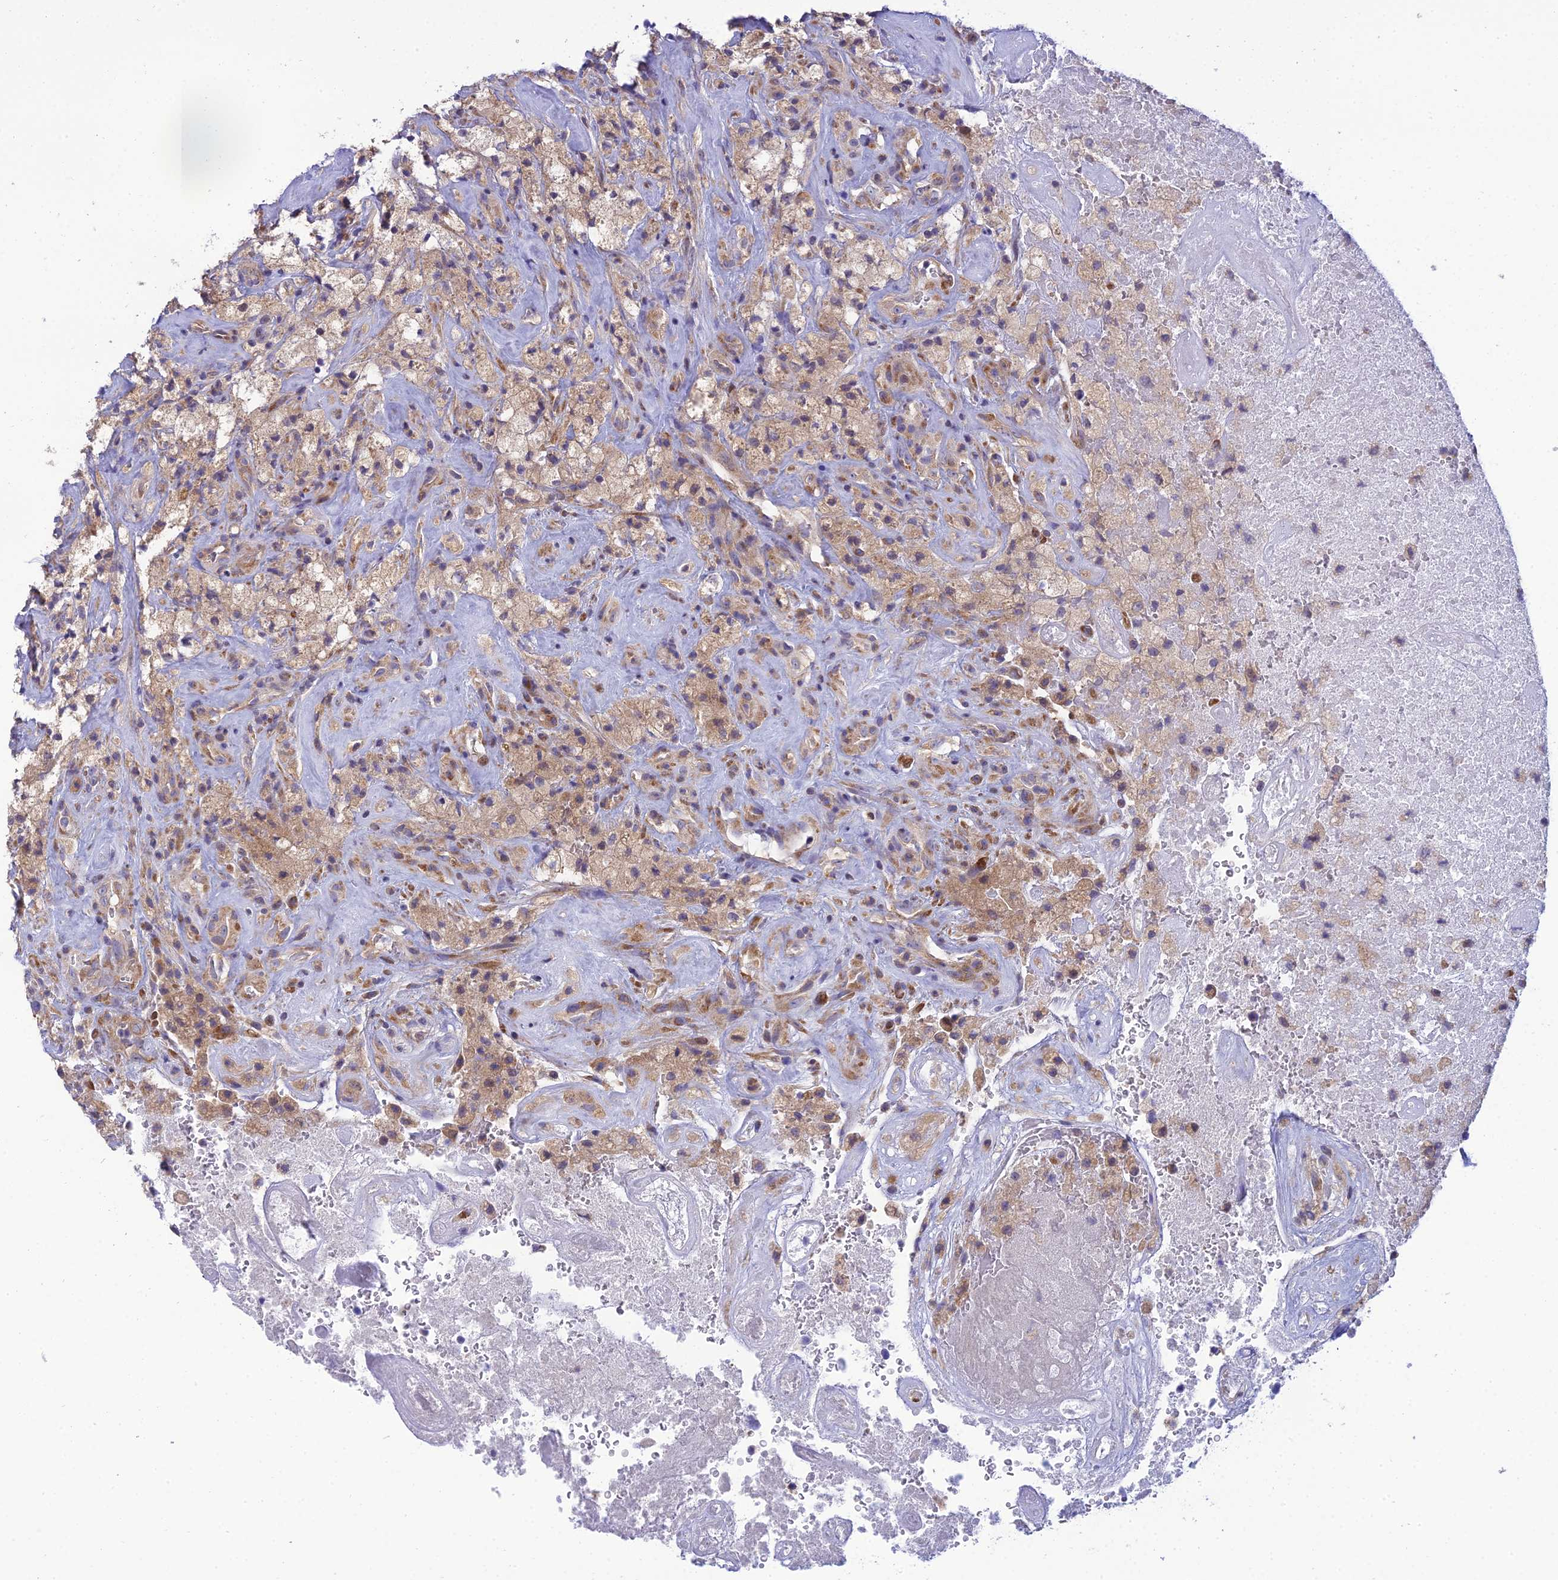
{"staining": {"intensity": "weak", "quantity": ">75%", "location": "cytoplasmic/membranous"}, "tissue": "glioma", "cell_type": "Tumor cells", "image_type": "cancer", "snomed": [{"axis": "morphology", "description": "Glioma, malignant, High grade"}, {"axis": "topography", "description": "Brain"}], "caption": "Malignant high-grade glioma stained with DAB (3,3'-diaminobenzidine) immunohistochemistry (IHC) shows low levels of weak cytoplasmic/membranous positivity in approximately >75% of tumor cells.", "gene": "CLCN7", "patient": {"sex": "male", "age": 69}}